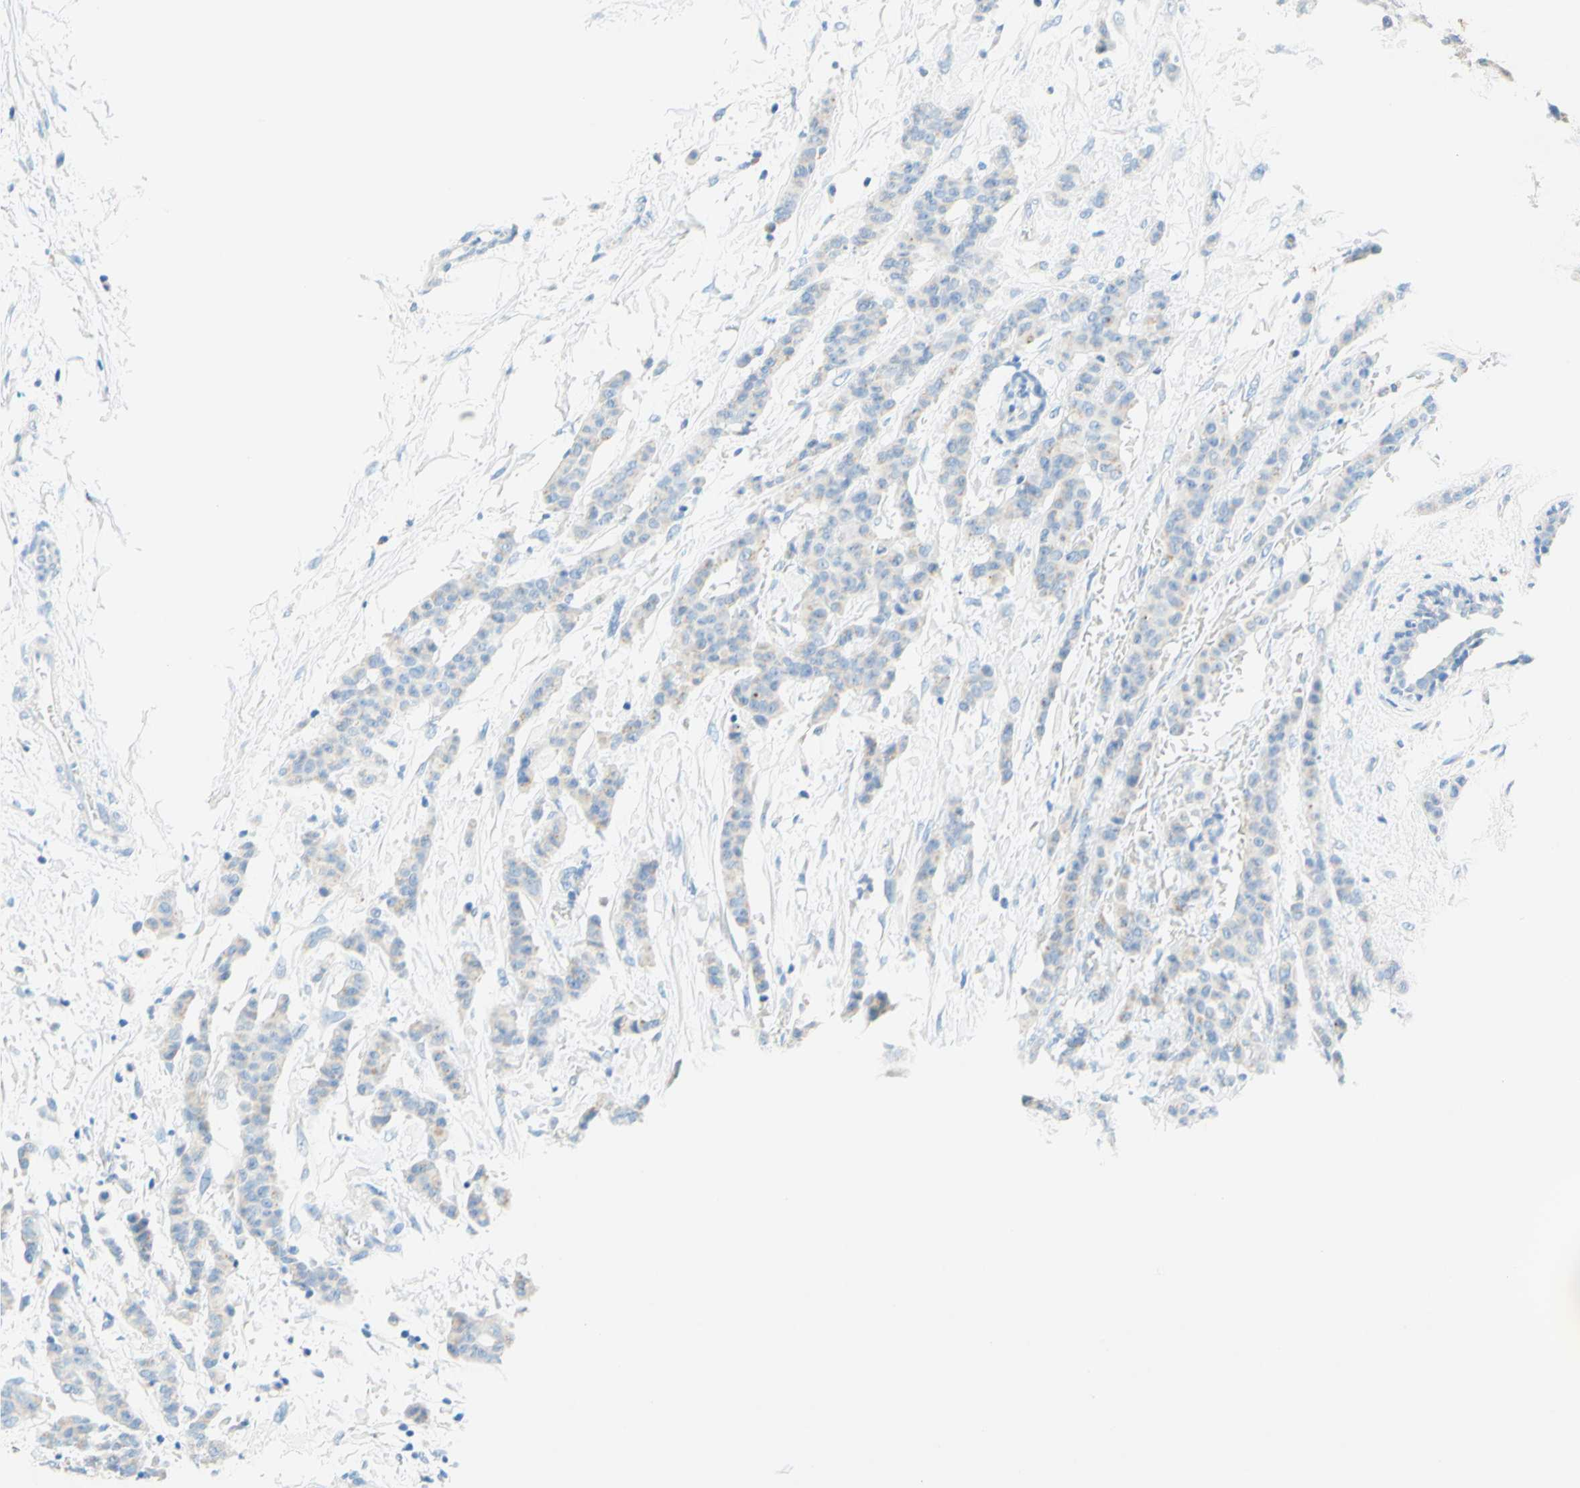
{"staining": {"intensity": "negative", "quantity": "none", "location": "none"}, "tissue": "breast cancer", "cell_type": "Tumor cells", "image_type": "cancer", "snomed": [{"axis": "morphology", "description": "Normal tissue, NOS"}, {"axis": "morphology", "description": "Duct carcinoma"}, {"axis": "topography", "description": "Breast"}], "caption": "Breast infiltrating ductal carcinoma stained for a protein using immunohistochemistry exhibits no staining tumor cells.", "gene": "SLC46A1", "patient": {"sex": "female", "age": 40}}